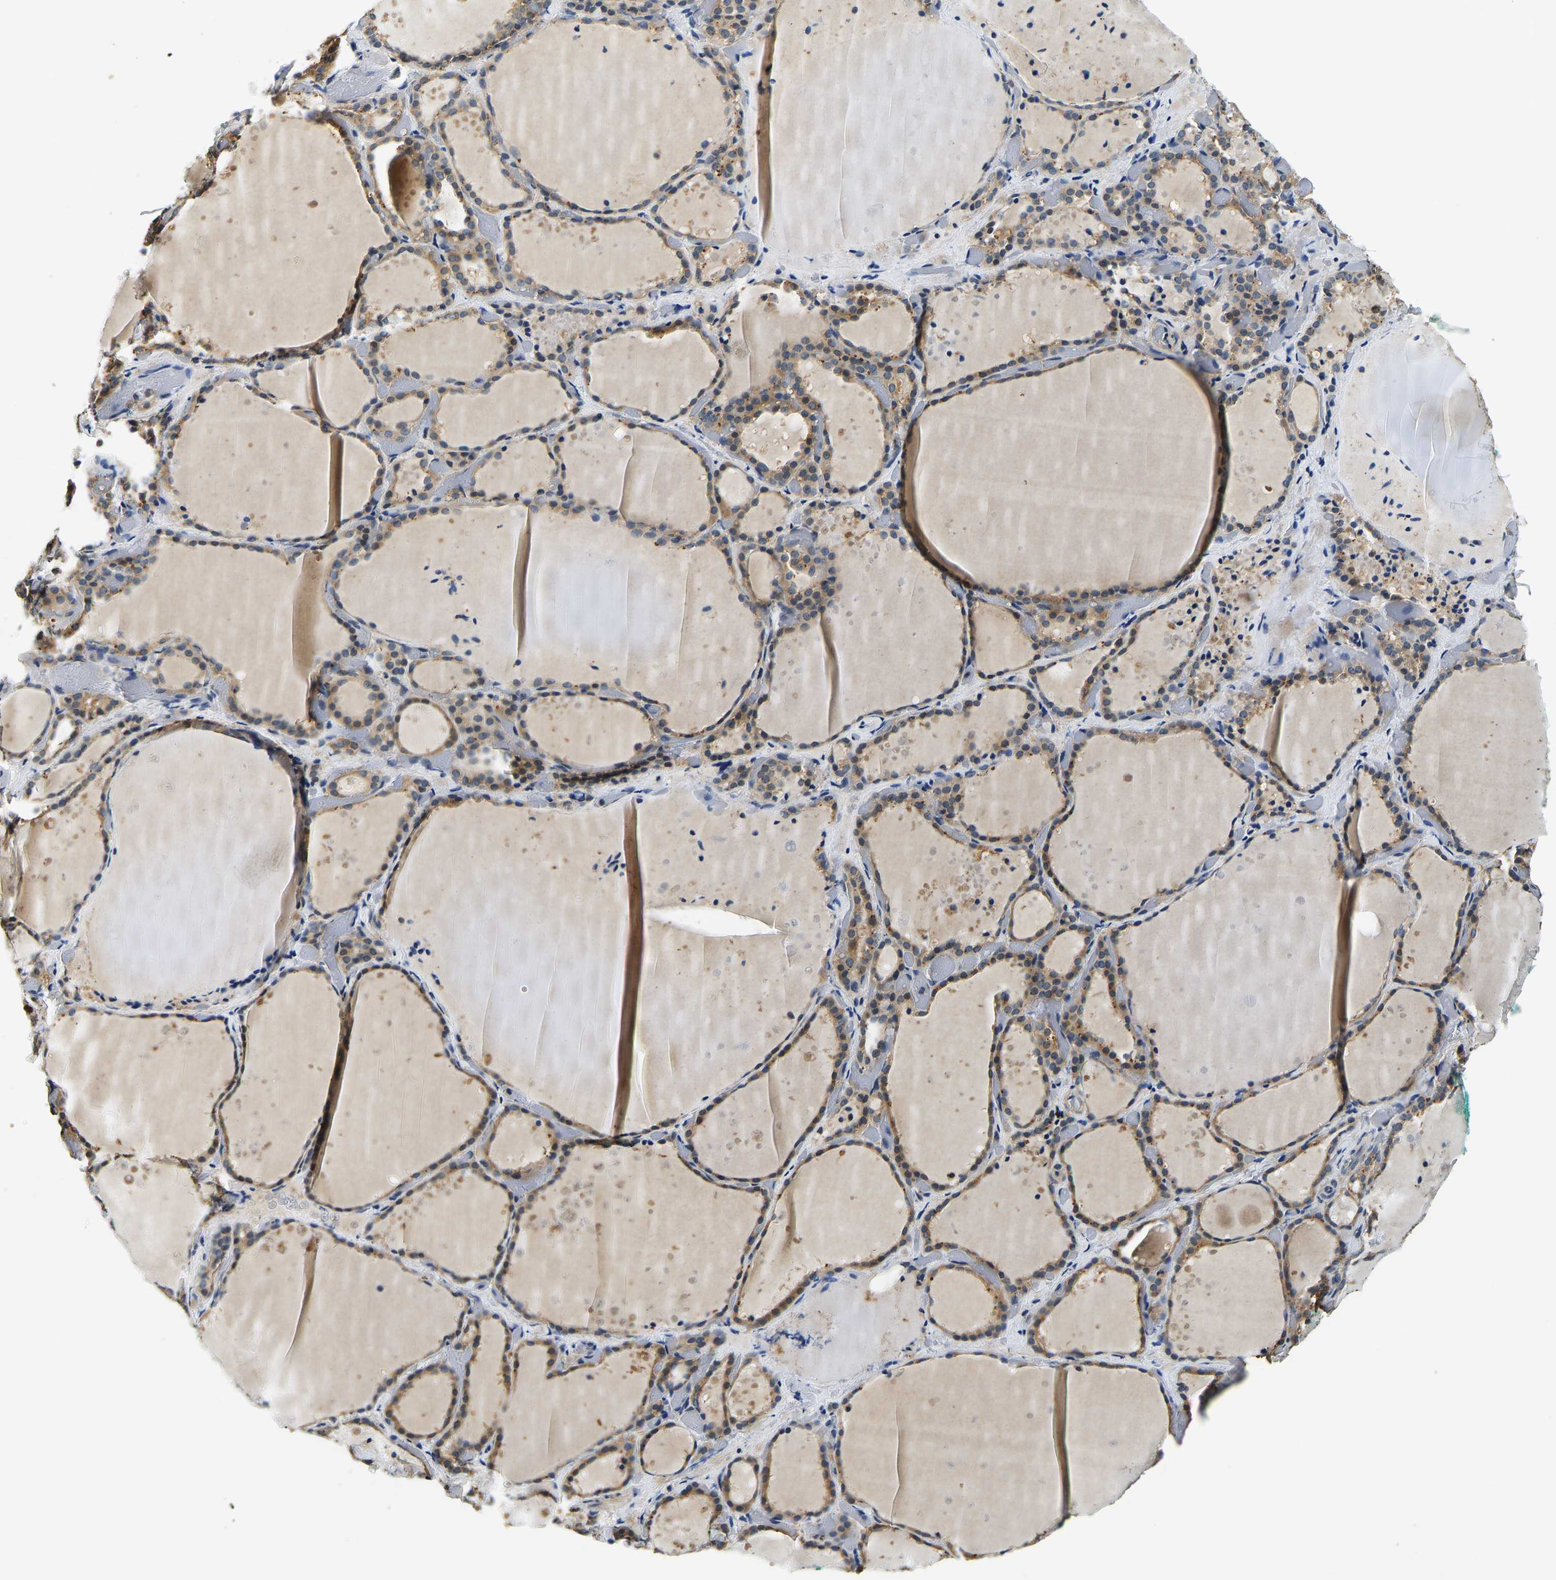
{"staining": {"intensity": "moderate", "quantity": ">75%", "location": "cytoplasmic/membranous"}, "tissue": "thyroid gland", "cell_type": "Glandular cells", "image_type": "normal", "snomed": [{"axis": "morphology", "description": "Normal tissue, NOS"}, {"axis": "topography", "description": "Thyroid gland"}], "caption": "Immunohistochemical staining of benign thyroid gland reveals medium levels of moderate cytoplasmic/membranous staining in about >75% of glandular cells.", "gene": "RESF1", "patient": {"sex": "female", "age": 44}}